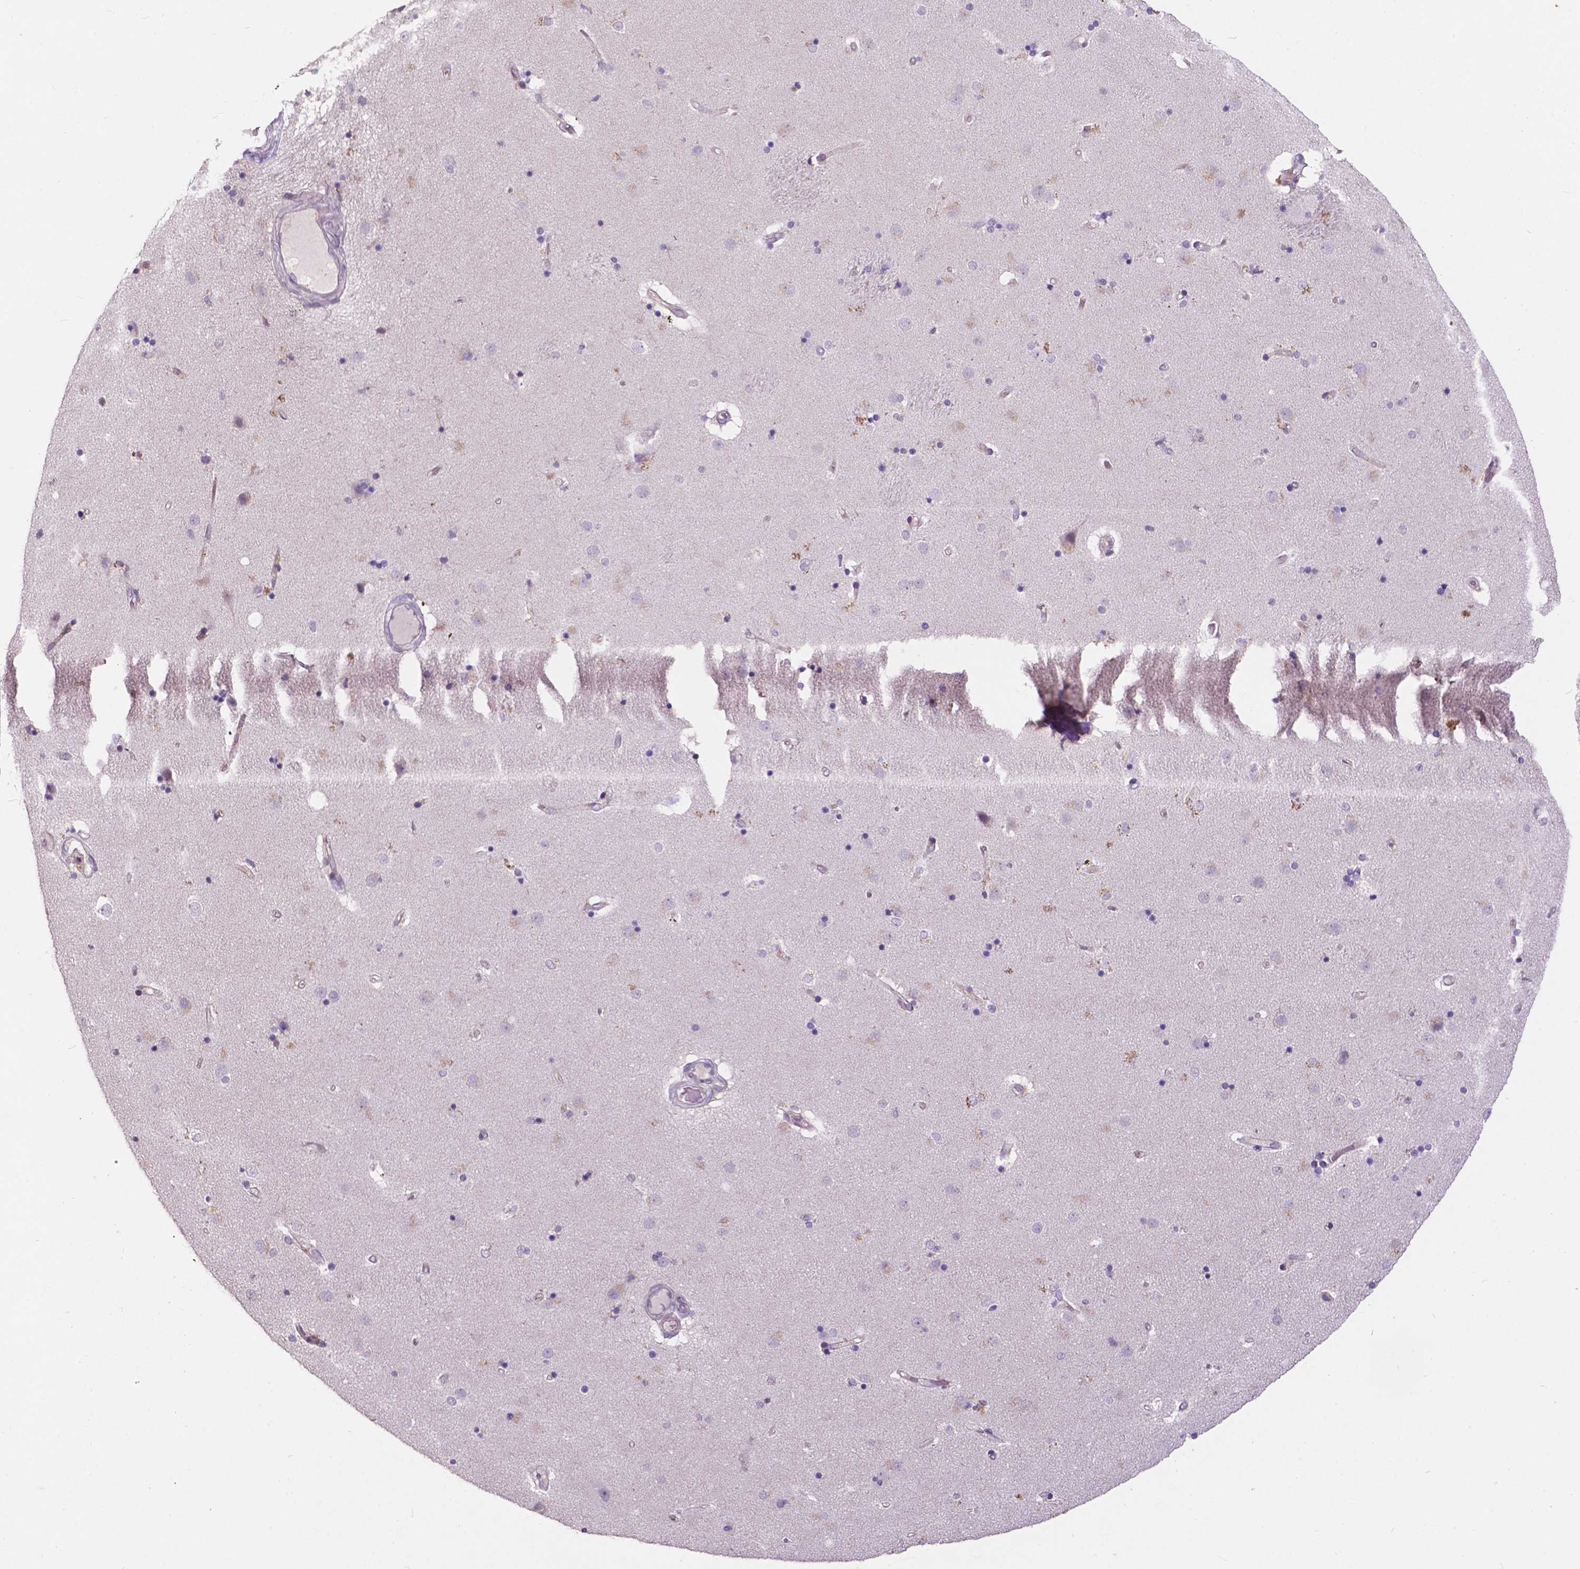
{"staining": {"intensity": "negative", "quantity": "none", "location": "none"}, "tissue": "caudate", "cell_type": "Glial cells", "image_type": "normal", "snomed": [{"axis": "morphology", "description": "Normal tissue, NOS"}, {"axis": "topography", "description": "Lateral ventricle wall"}], "caption": "Protein analysis of benign caudate reveals no significant staining in glial cells.", "gene": "PLSCR1", "patient": {"sex": "female", "age": 71}}